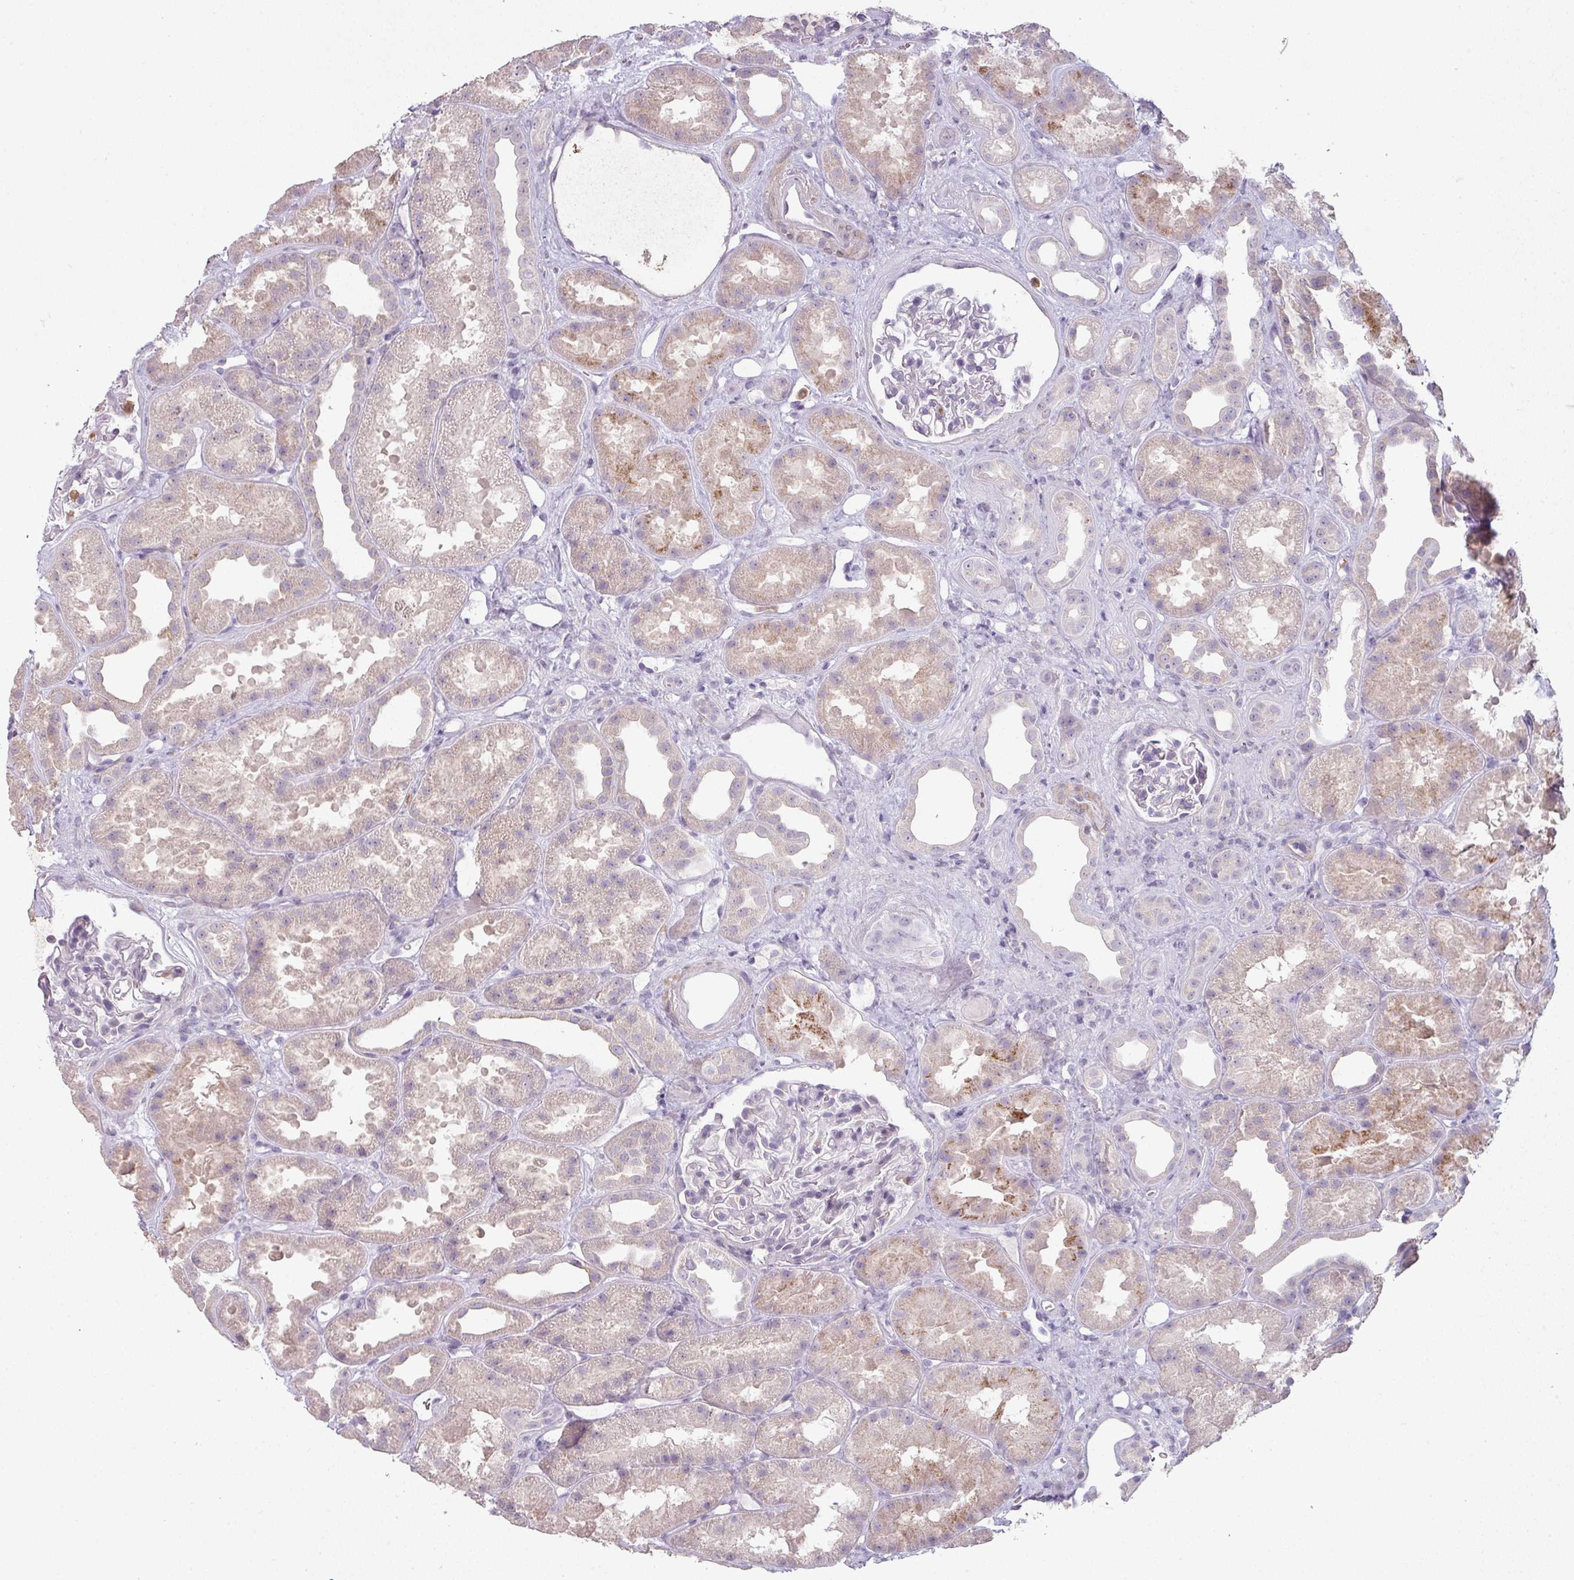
{"staining": {"intensity": "negative", "quantity": "none", "location": "none"}, "tissue": "kidney", "cell_type": "Cells in glomeruli", "image_type": "normal", "snomed": [{"axis": "morphology", "description": "Normal tissue, NOS"}, {"axis": "topography", "description": "Kidney"}], "caption": "High magnification brightfield microscopy of unremarkable kidney stained with DAB (3,3'-diaminobenzidine) (brown) and counterstained with hematoxylin (blue): cells in glomeruli show no significant positivity.", "gene": "MAGEC3", "patient": {"sex": "male", "age": 61}}